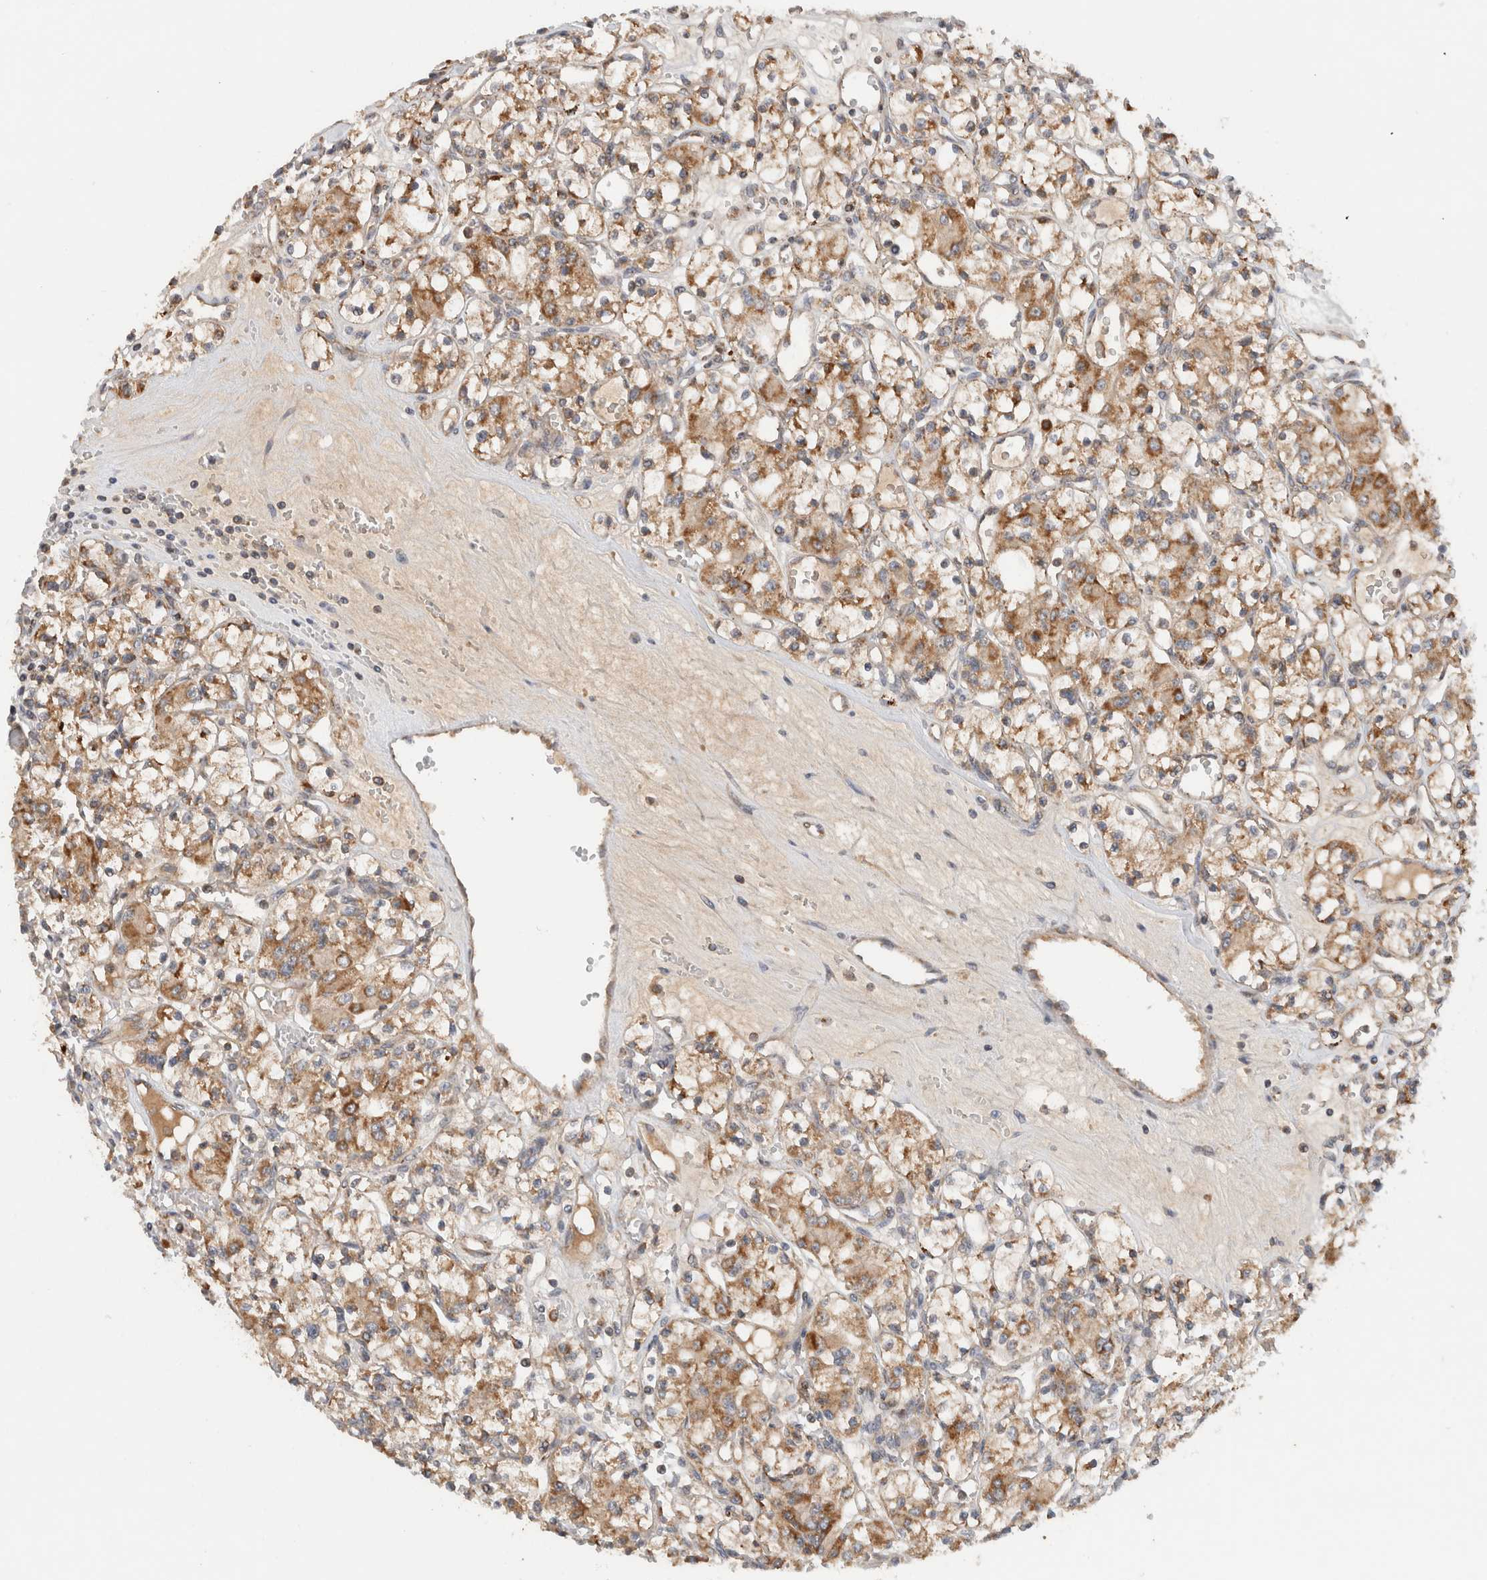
{"staining": {"intensity": "moderate", "quantity": ">75%", "location": "cytoplasmic/membranous"}, "tissue": "renal cancer", "cell_type": "Tumor cells", "image_type": "cancer", "snomed": [{"axis": "morphology", "description": "Adenocarcinoma, NOS"}, {"axis": "topography", "description": "Kidney"}], "caption": "Immunohistochemistry (IHC) photomicrograph of human renal cancer (adenocarcinoma) stained for a protein (brown), which exhibits medium levels of moderate cytoplasmic/membranous positivity in approximately >75% of tumor cells.", "gene": "AMPD1", "patient": {"sex": "female", "age": 59}}